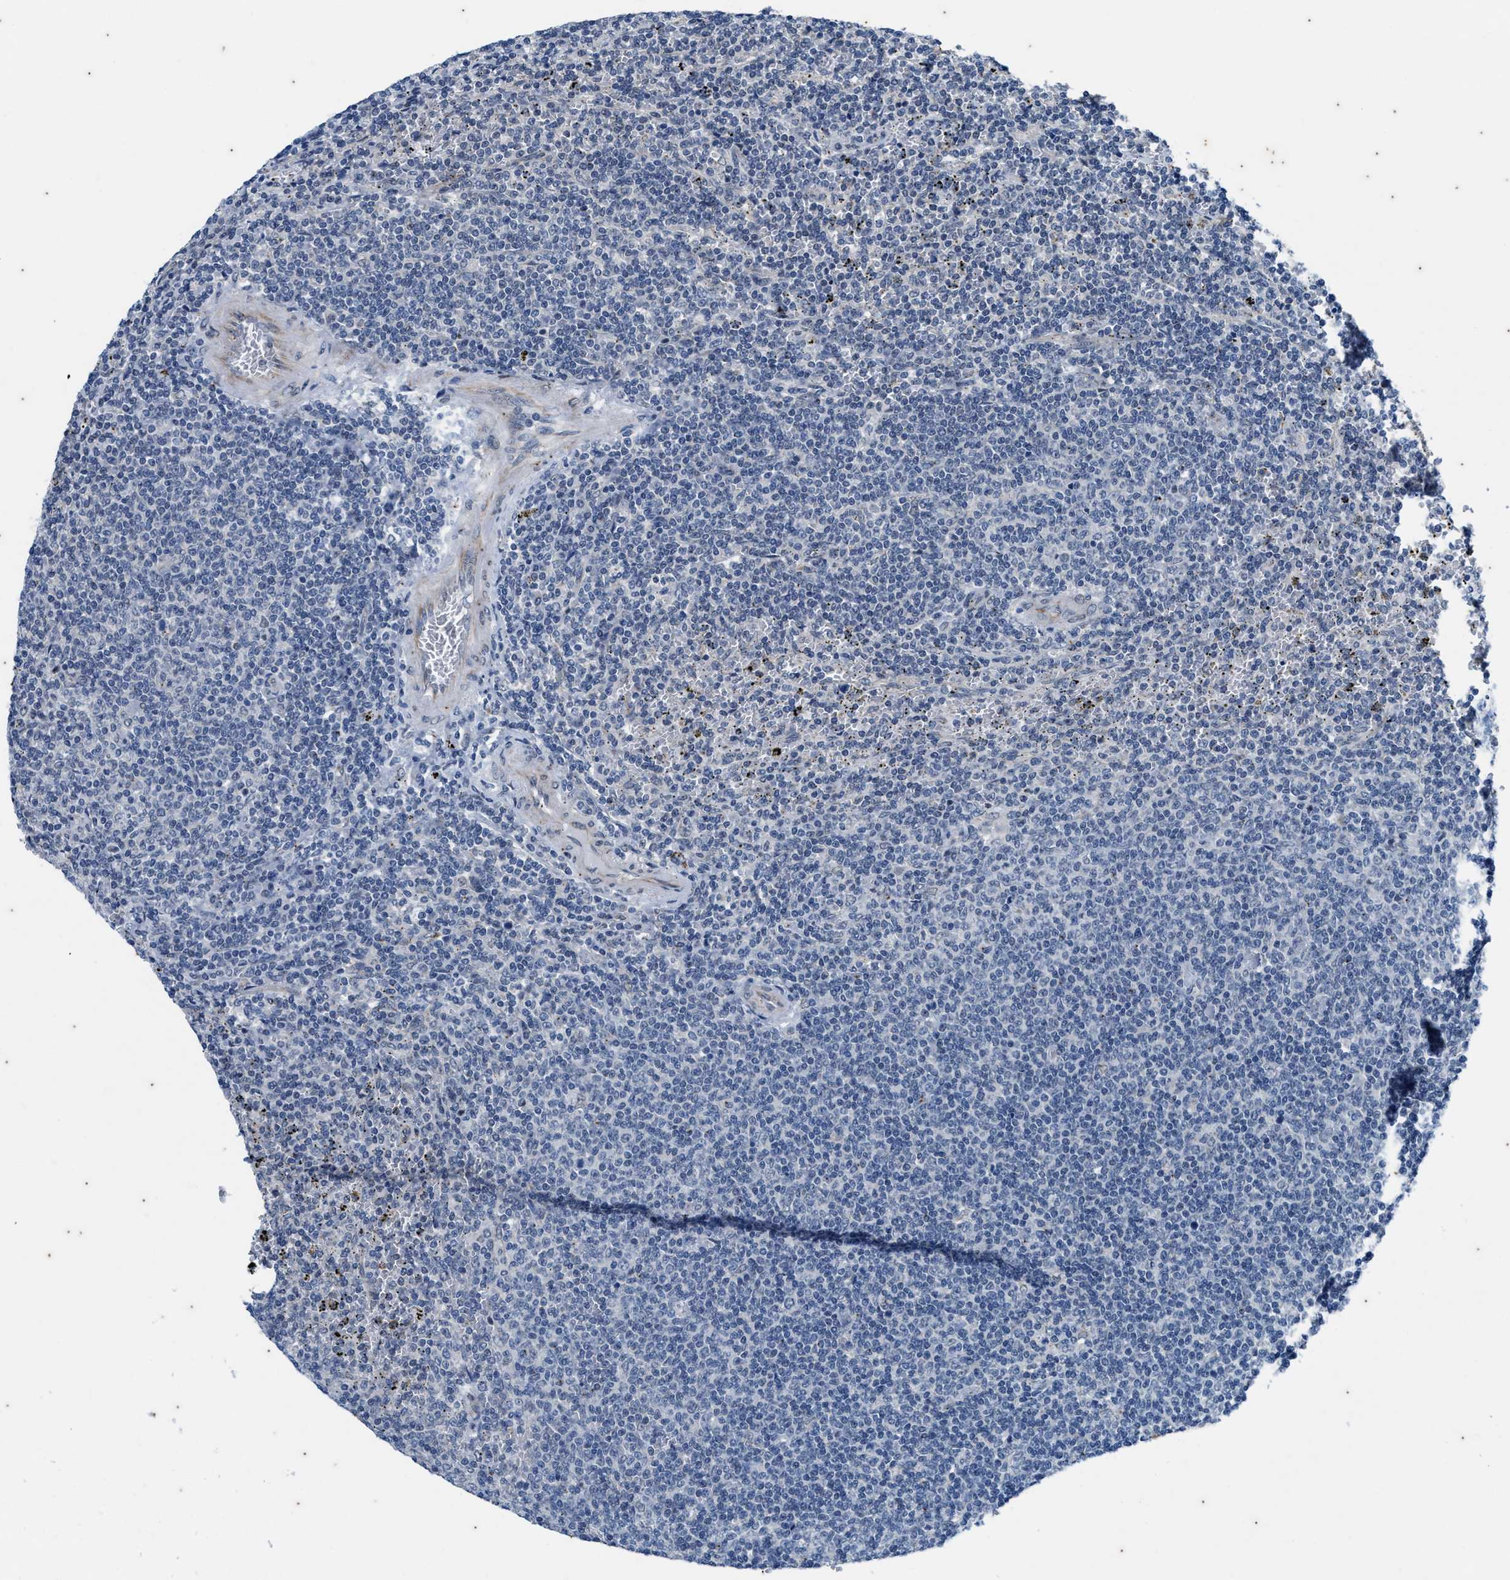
{"staining": {"intensity": "negative", "quantity": "none", "location": "none"}, "tissue": "lymphoma", "cell_type": "Tumor cells", "image_type": "cancer", "snomed": [{"axis": "morphology", "description": "Malignant lymphoma, non-Hodgkin's type, Low grade"}, {"axis": "topography", "description": "Spleen"}], "caption": "Malignant lymphoma, non-Hodgkin's type (low-grade) was stained to show a protein in brown. There is no significant staining in tumor cells. The staining is performed using DAB (3,3'-diaminobenzidine) brown chromogen with nuclei counter-stained in using hematoxylin.", "gene": "KIF24", "patient": {"sex": "female", "age": 50}}